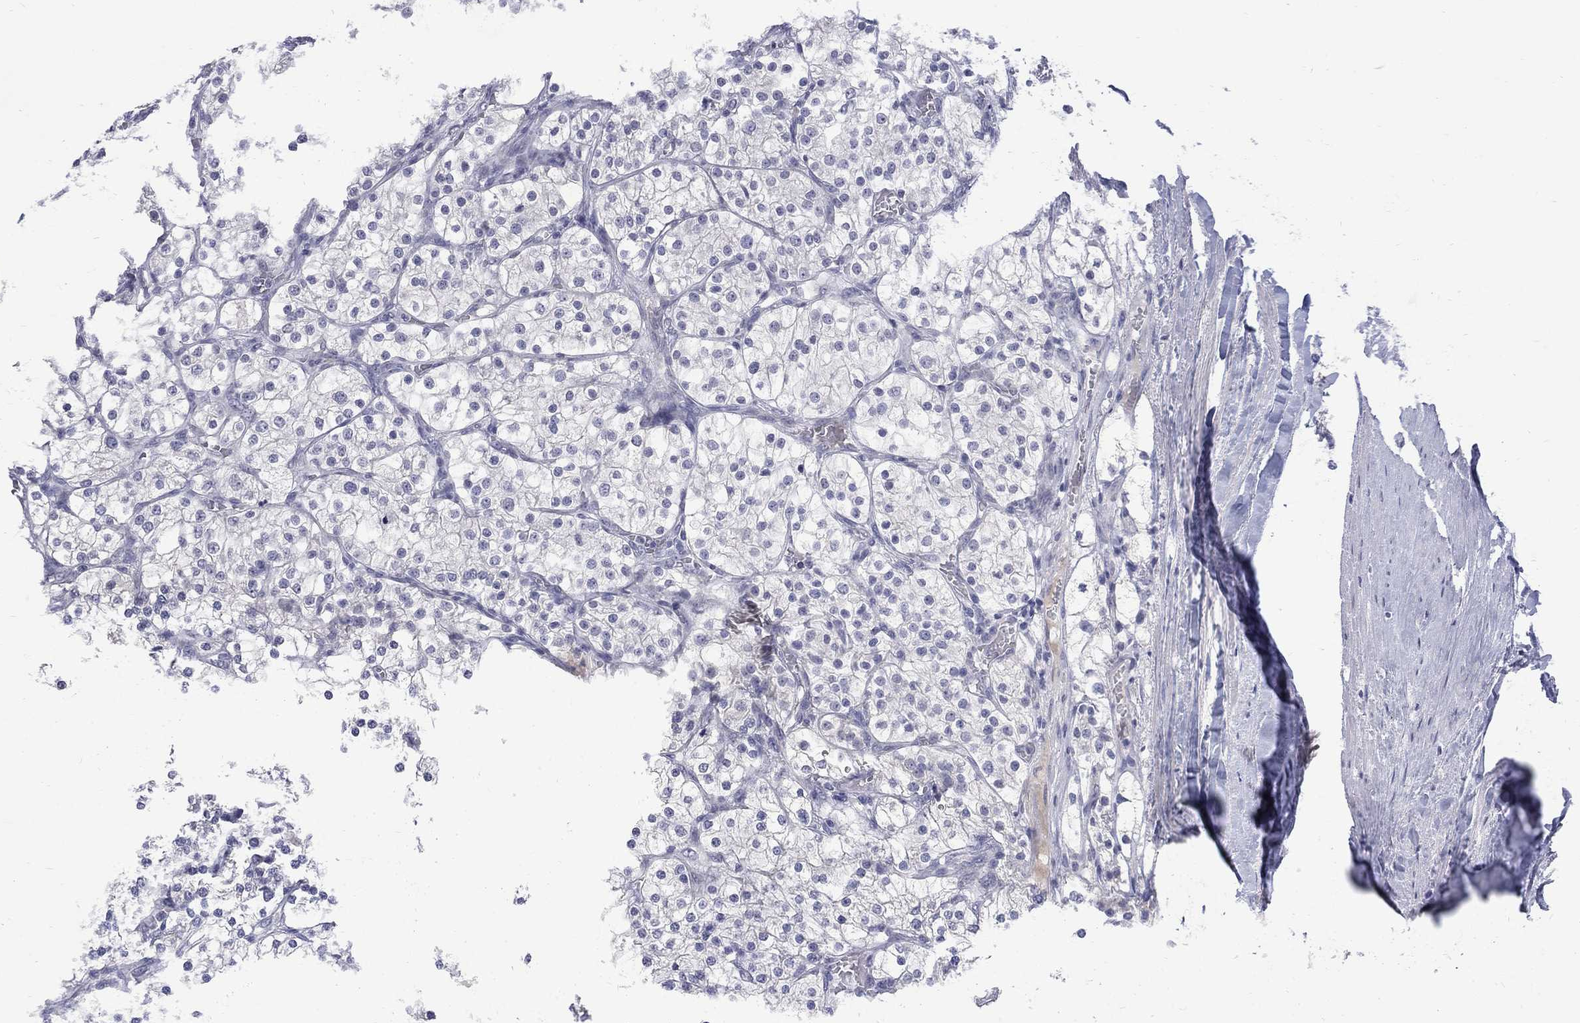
{"staining": {"intensity": "negative", "quantity": "none", "location": "none"}, "tissue": "renal cancer", "cell_type": "Tumor cells", "image_type": "cancer", "snomed": [{"axis": "morphology", "description": "Adenocarcinoma, NOS"}, {"axis": "topography", "description": "Kidney"}], "caption": "An immunohistochemistry micrograph of renal cancer (adenocarcinoma) is shown. There is no staining in tumor cells of renal cancer (adenocarcinoma). The staining is performed using DAB (3,3'-diaminobenzidine) brown chromogen with nuclei counter-stained in using hematoxylin.", "gene": "CTNND2", "patient": {"sex": "male", "age": 80}}